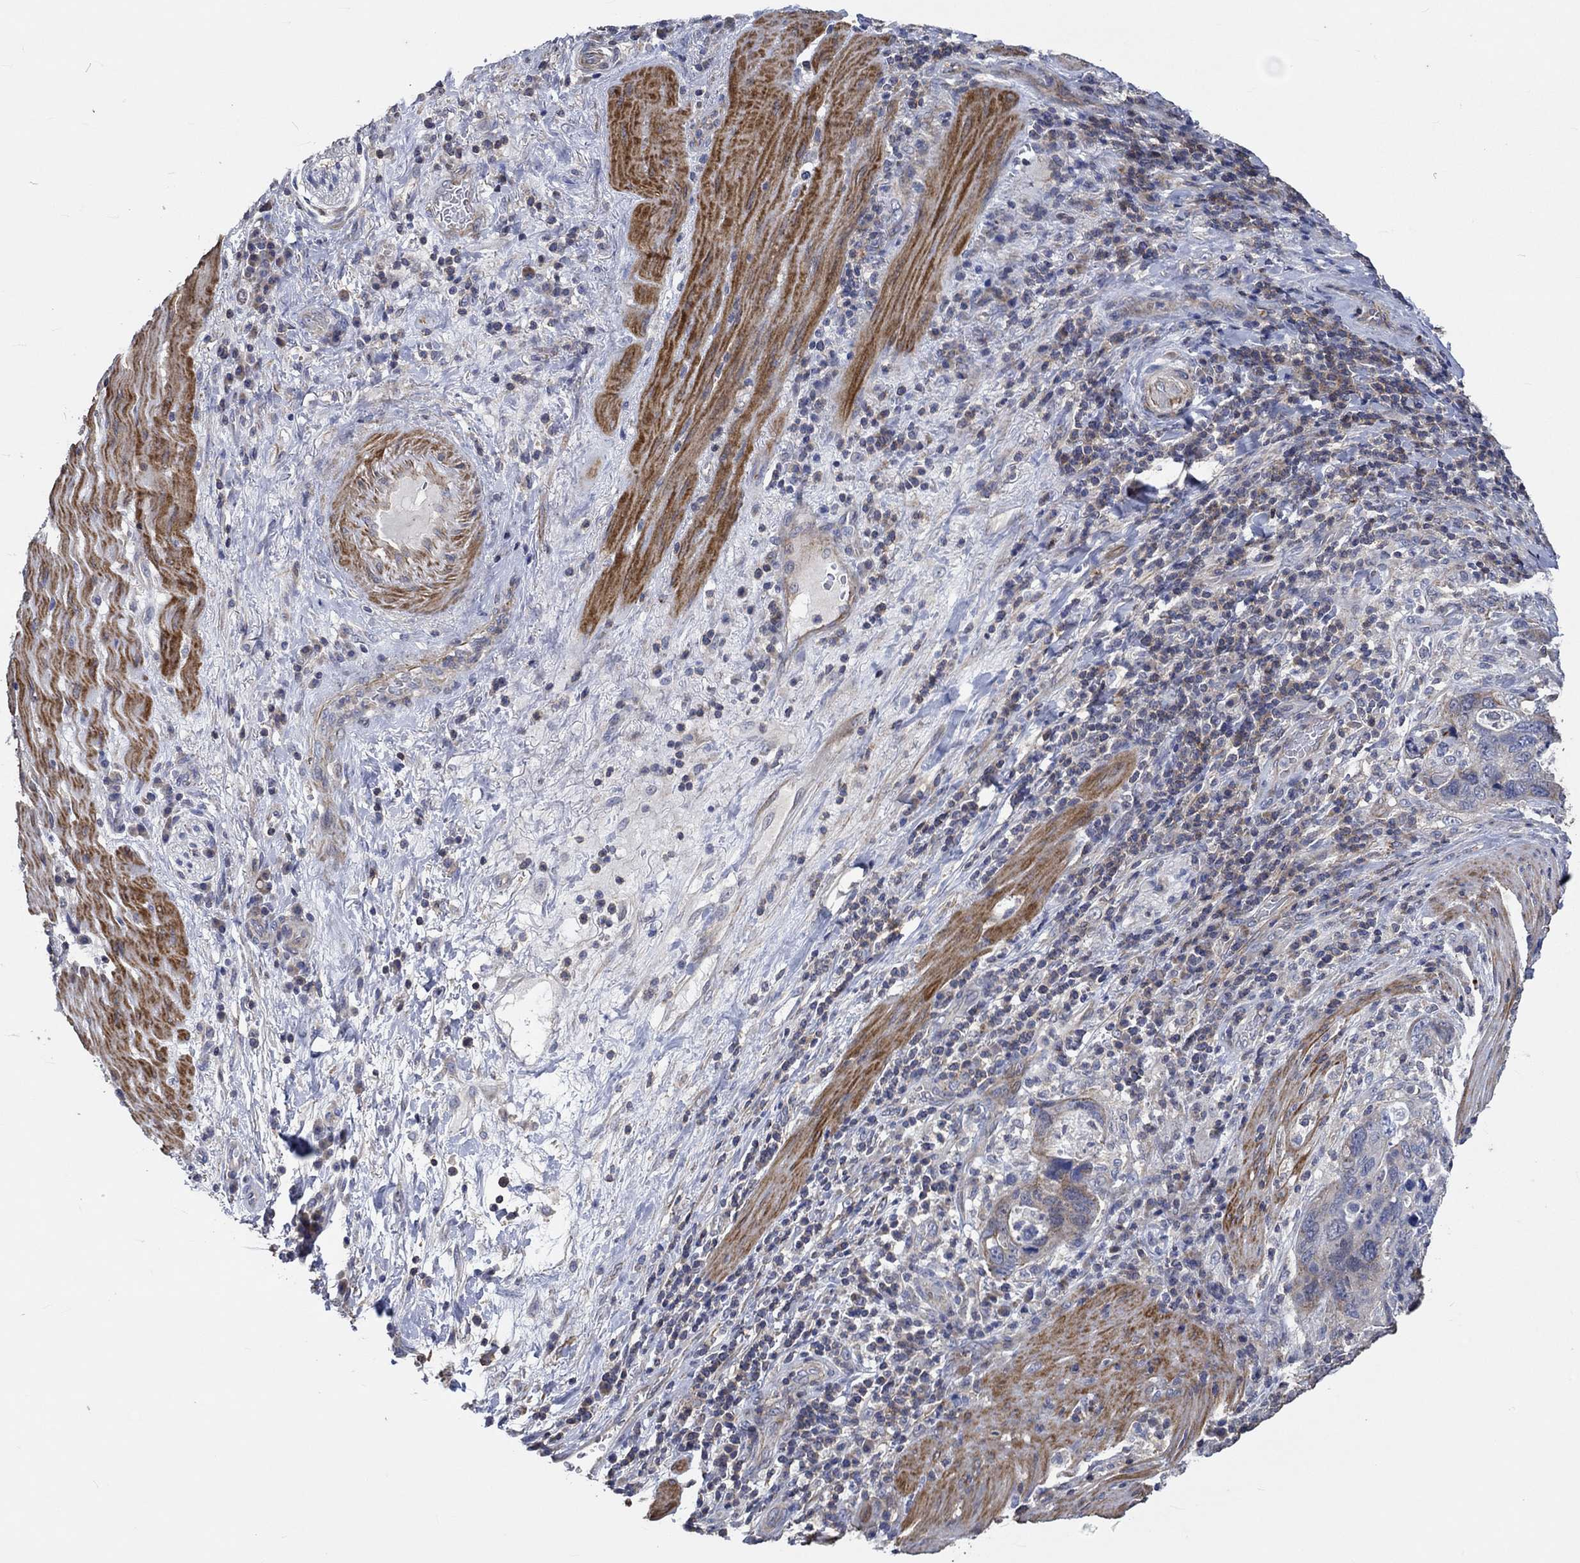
{"staining": {"intensity": "negative", "quantity": "none", "location": "none"}, "tissue": "stomach cancer", "cell_type": "Tumor cells", "image_type": "cancer", "snomed": [{"axis": "morphology", "description": "Adenocarcinoma, NOS"}, {"axis": "topography", "description": "Stomach"}], "caption": "This is an IHC image of human stomach adenocarcinoma. There is no staining in tumor cells.", "gene": "TNFAIP8L3", "patient": {"sex": "male", "age": 54}}